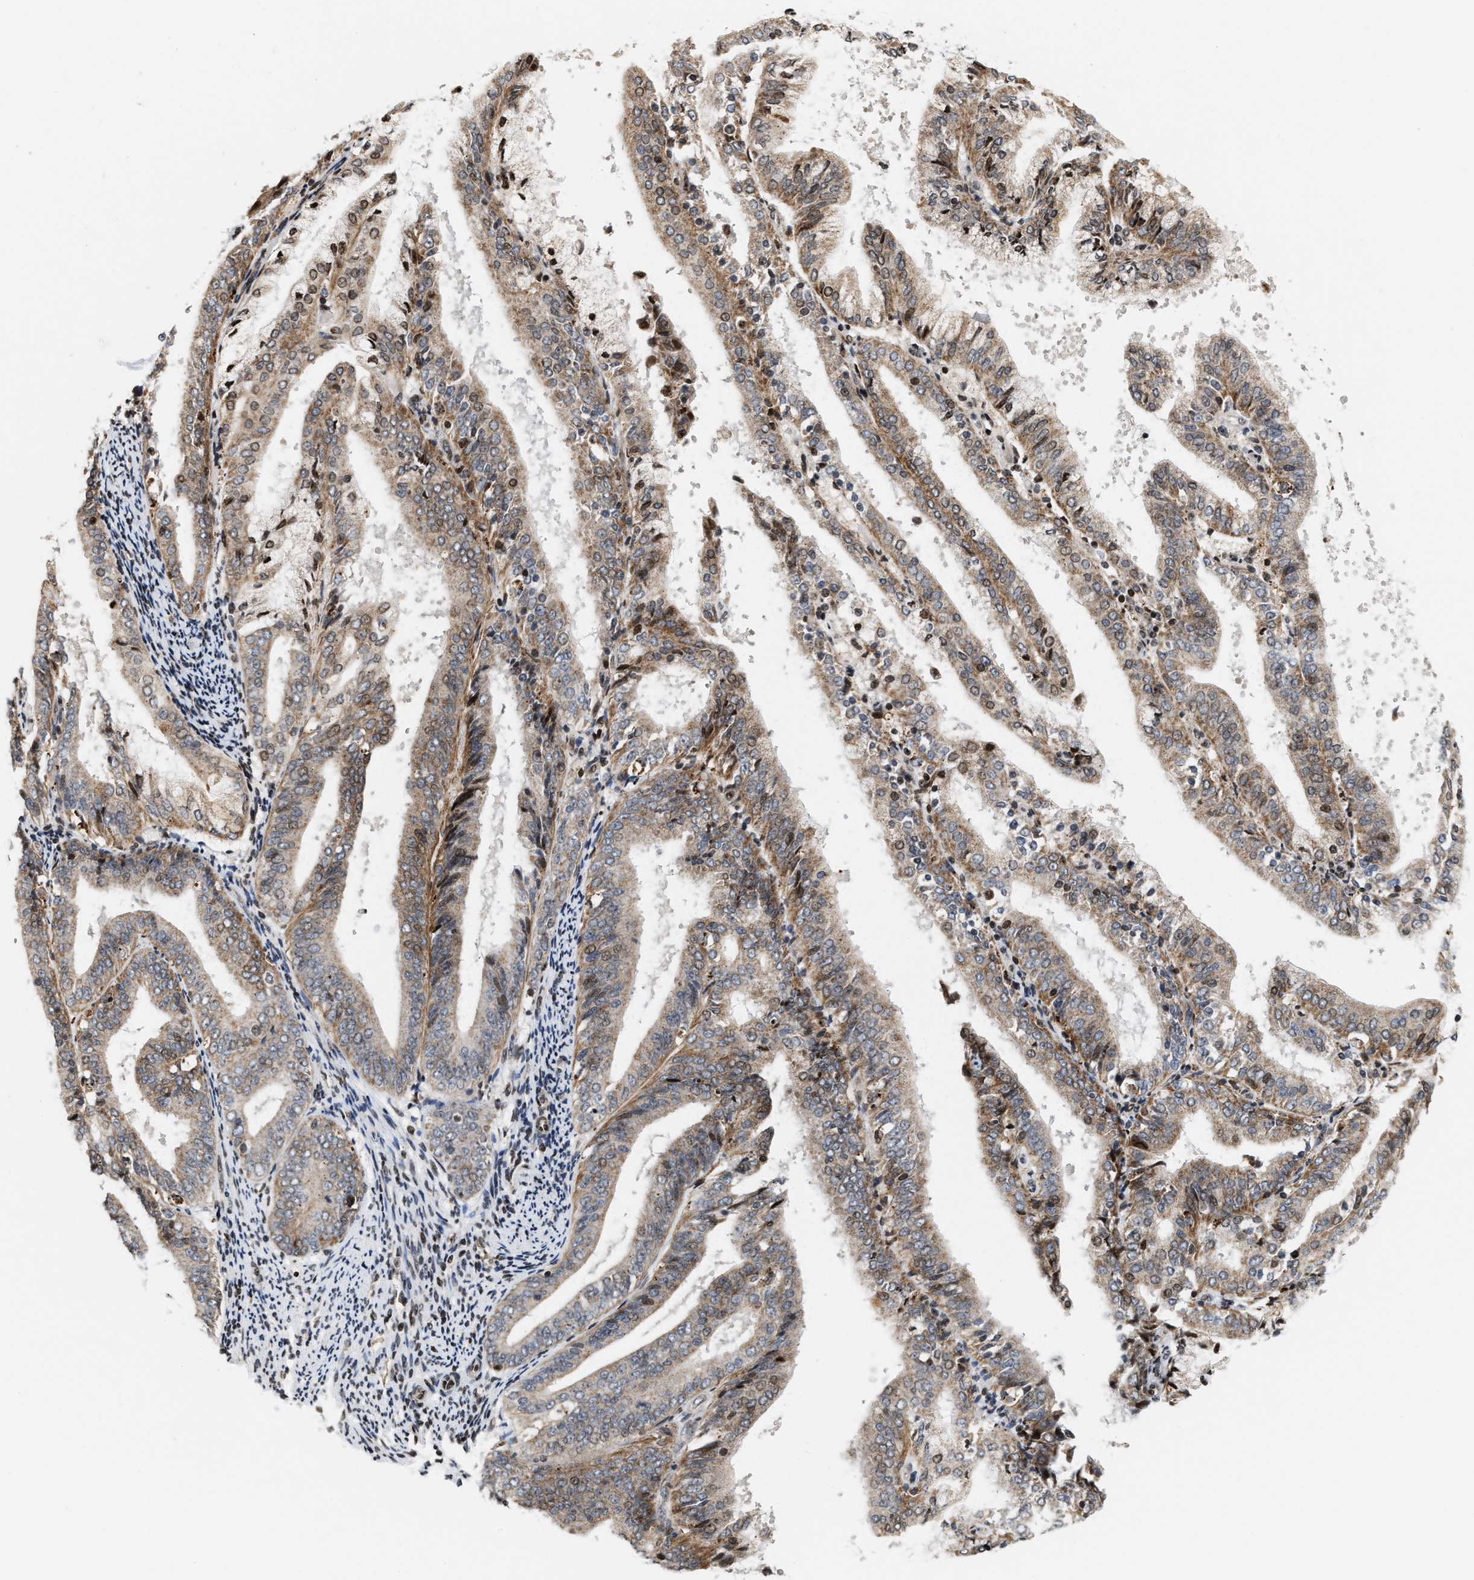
{"staining": {"intensity": "moderate", "quantity": ">75%", "location": "cytoplasmic/membranous"}, "tissue": "endometrial cancer", "cell_type": "Tumor cells", "image_type": "cancer", "snomed": [{"axis": "morphology", "description": "Adenocarcinoma, NOS"}, {"axis": "topography", "description": "Endometrium"}], "caption": "This image shows immunohistochemistry staining of adenocarcinoma (endometrial), with medium moderate cytoplasmic/membranous staining in about >75% of tumor cells.", "gene": "PDZD2", "patient": {"sex": "female", "age": 63}}